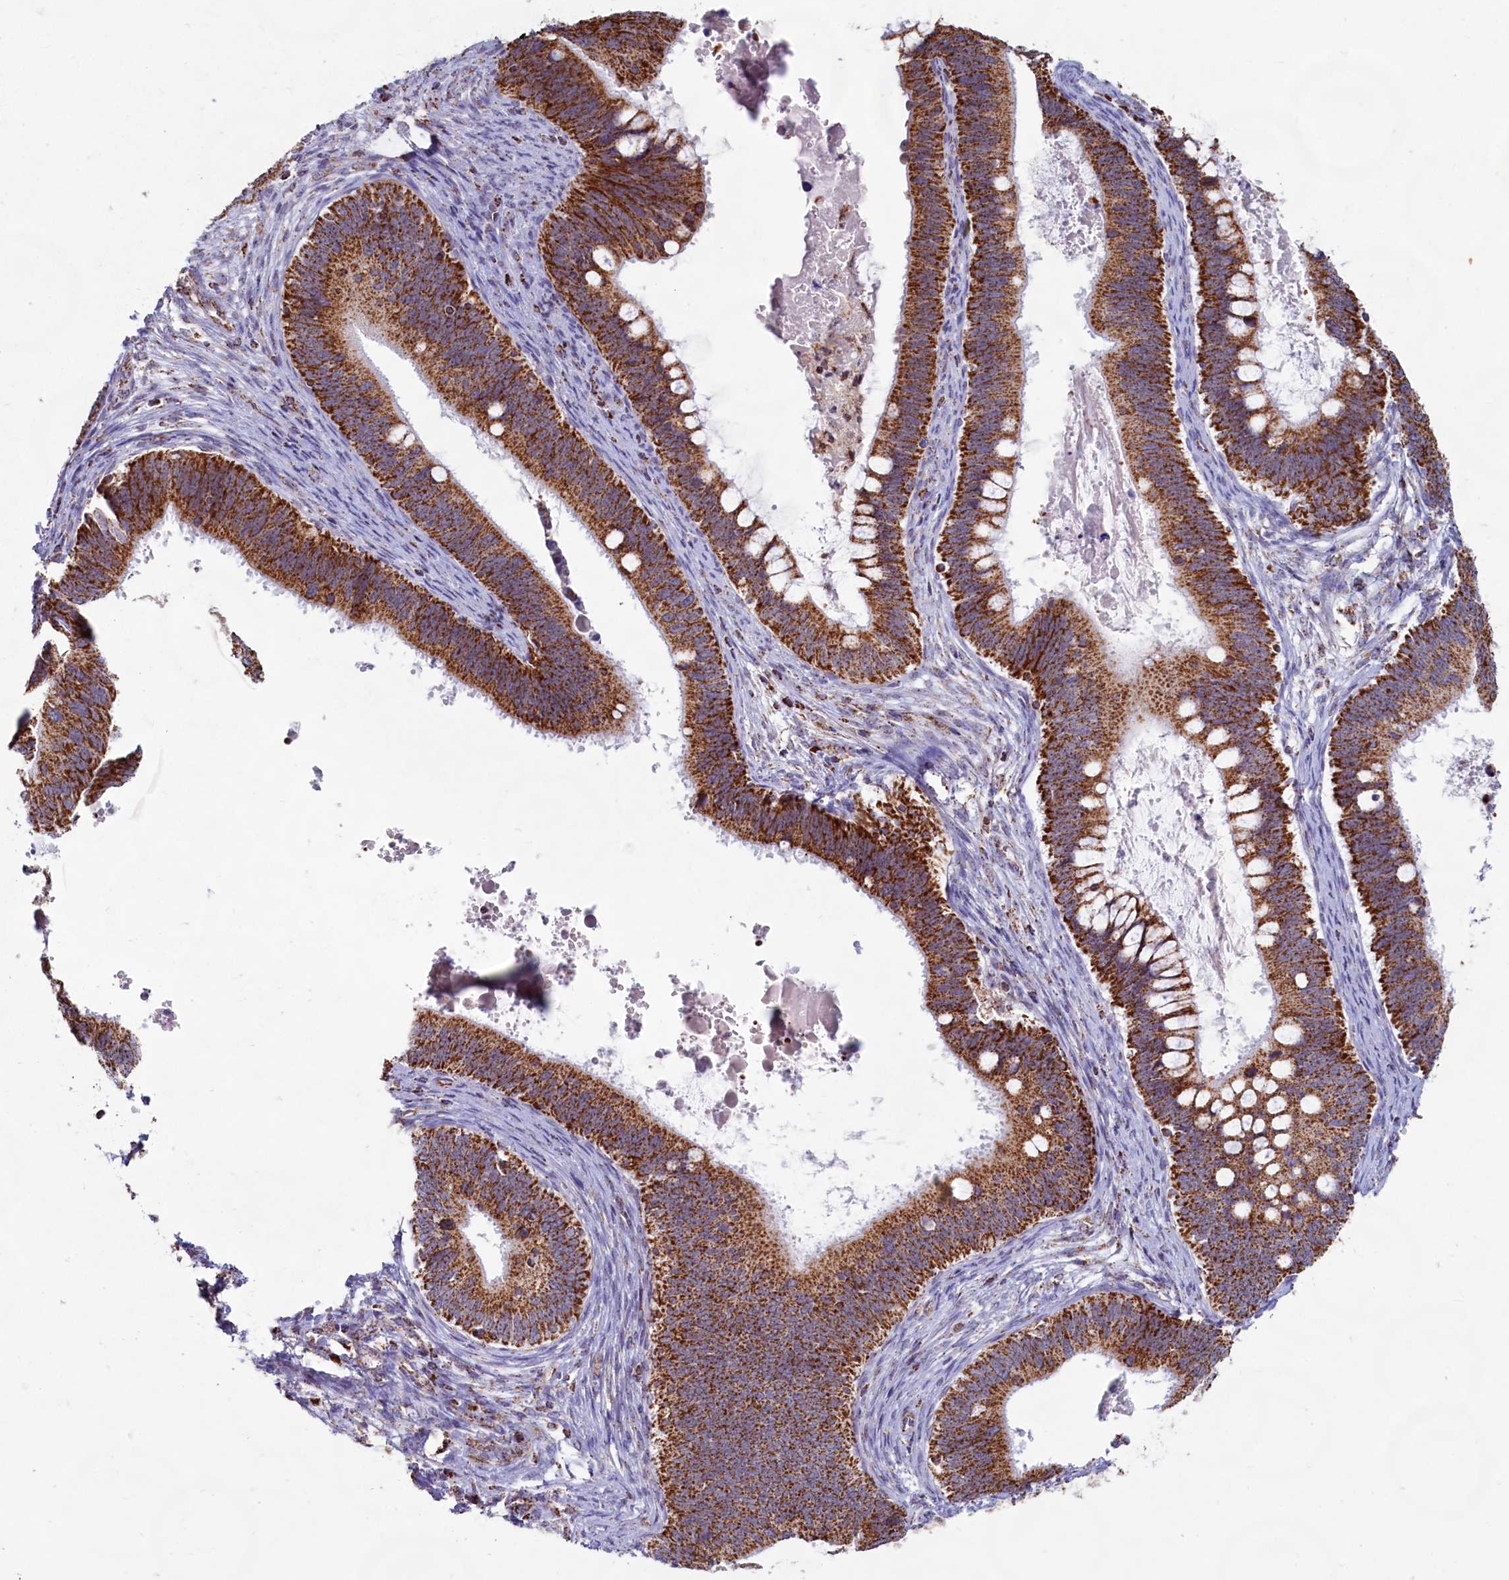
{"staining": {"intensity": "strong", "quantity": ">75%", "location": "cytoplasmic/membranous"}, "tissue": "cervical cancer", "cell_type": "Tumor cells", "image_type": "cancer", "snomed": [{"axis": "morphology", "description": "Adenocarcinoma, NOS"}, {"axis": "topography", "description": "Cervix"}], "caption": "Cervical cancer (adenocarcinoma) stained with DAB immunohistochemistry (IHC) demonstrates high levels of strong cytoplasmic/membranous expression in about >75% of tumor cells.", "gene": "C1D", "patient": {"sex": "female", "age": 42}}